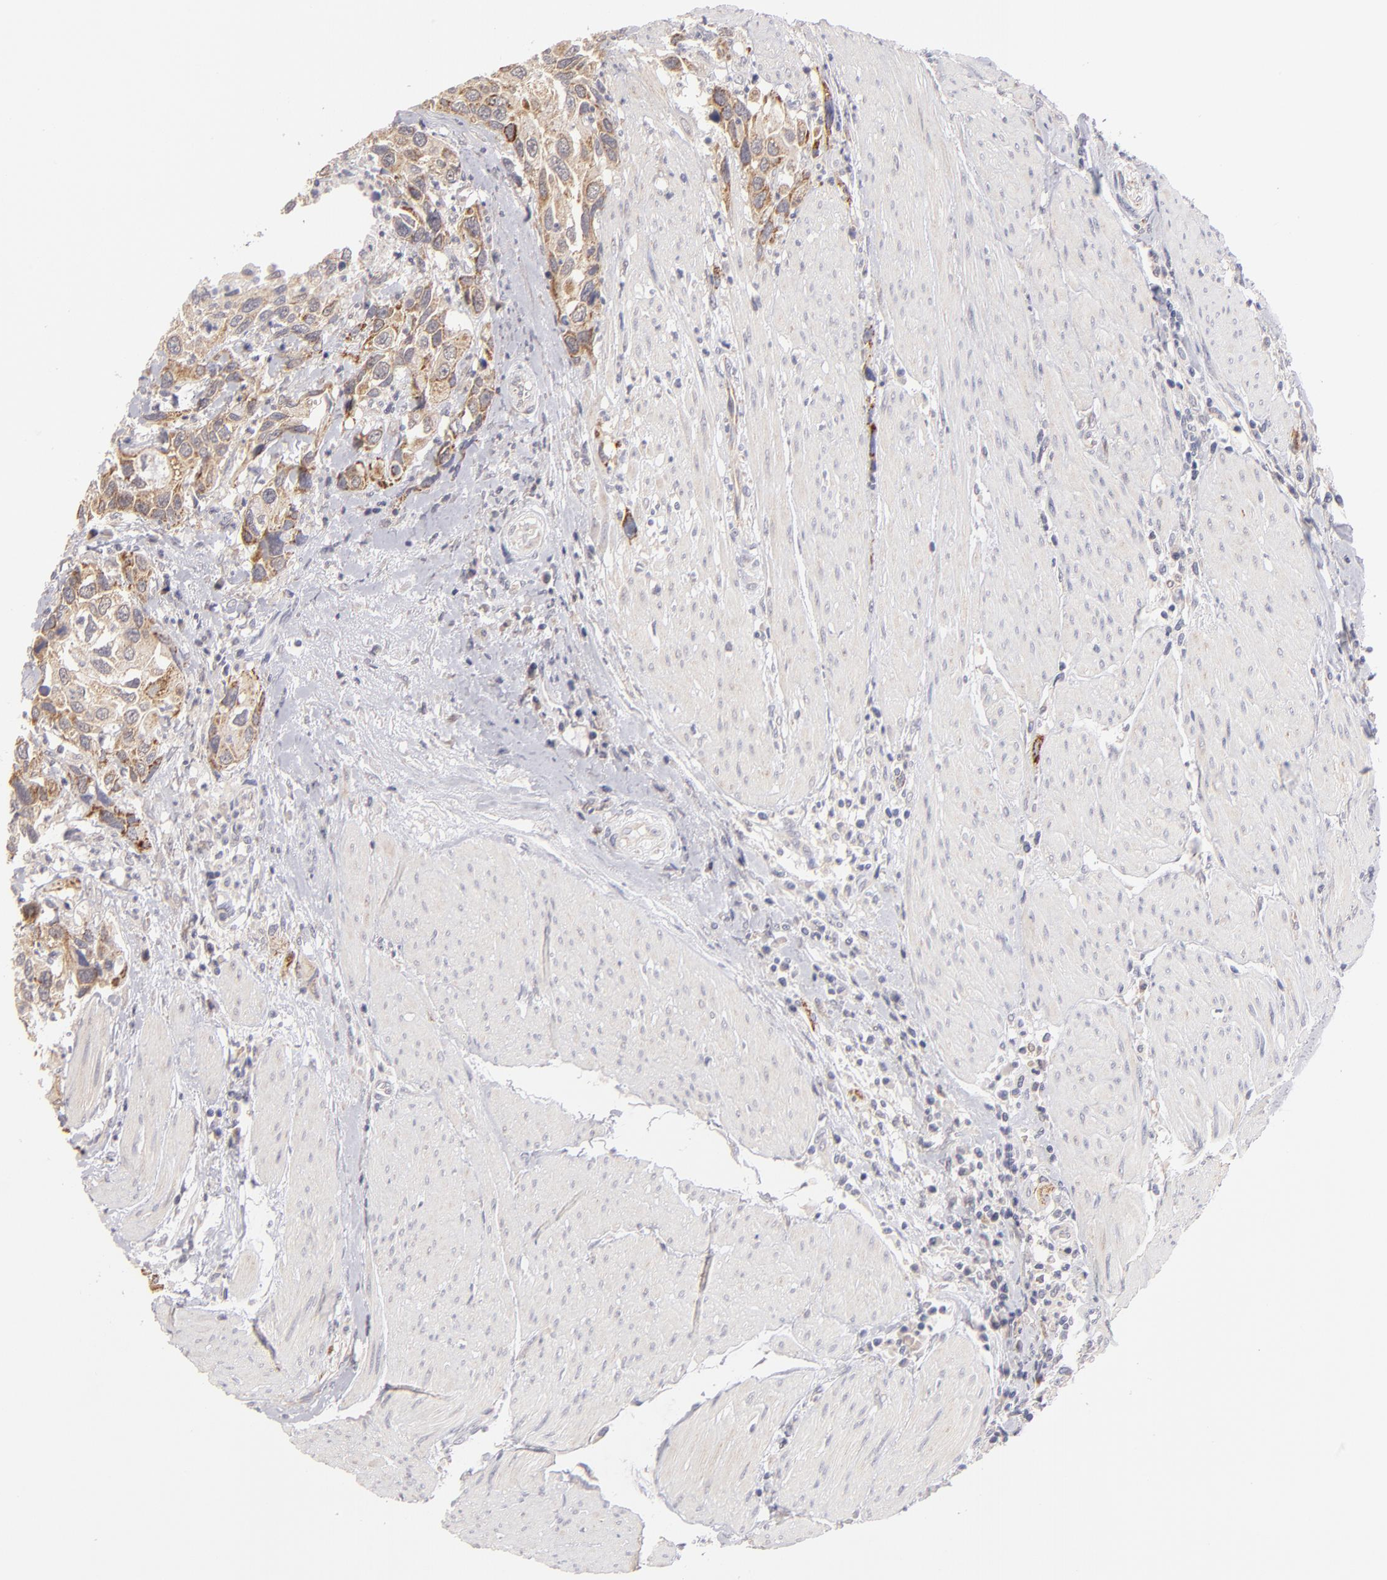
{"staining": {"intensity": "weak", "quantity": ">75%", "location": "cytoplasmic/membranous"}, "tissue": "urothelial cancer", "cell_type": "Tumor cells", "image_type": "cancer", "snomed": [{"axis": "morphology", "description": "Urothelial carcinoma, High grade"}, {"axis": "topography", "description": "Urinary bladder"}], "caption": "There is low levels of weak cytoplasmic/membranous staining in tumor cells of urothelial carcinoma (high-grade), as demonstrated by immunohistochemical staining (brown color).", "gene": "HCCS", "patient": {"sex": "male", "age": 66}}